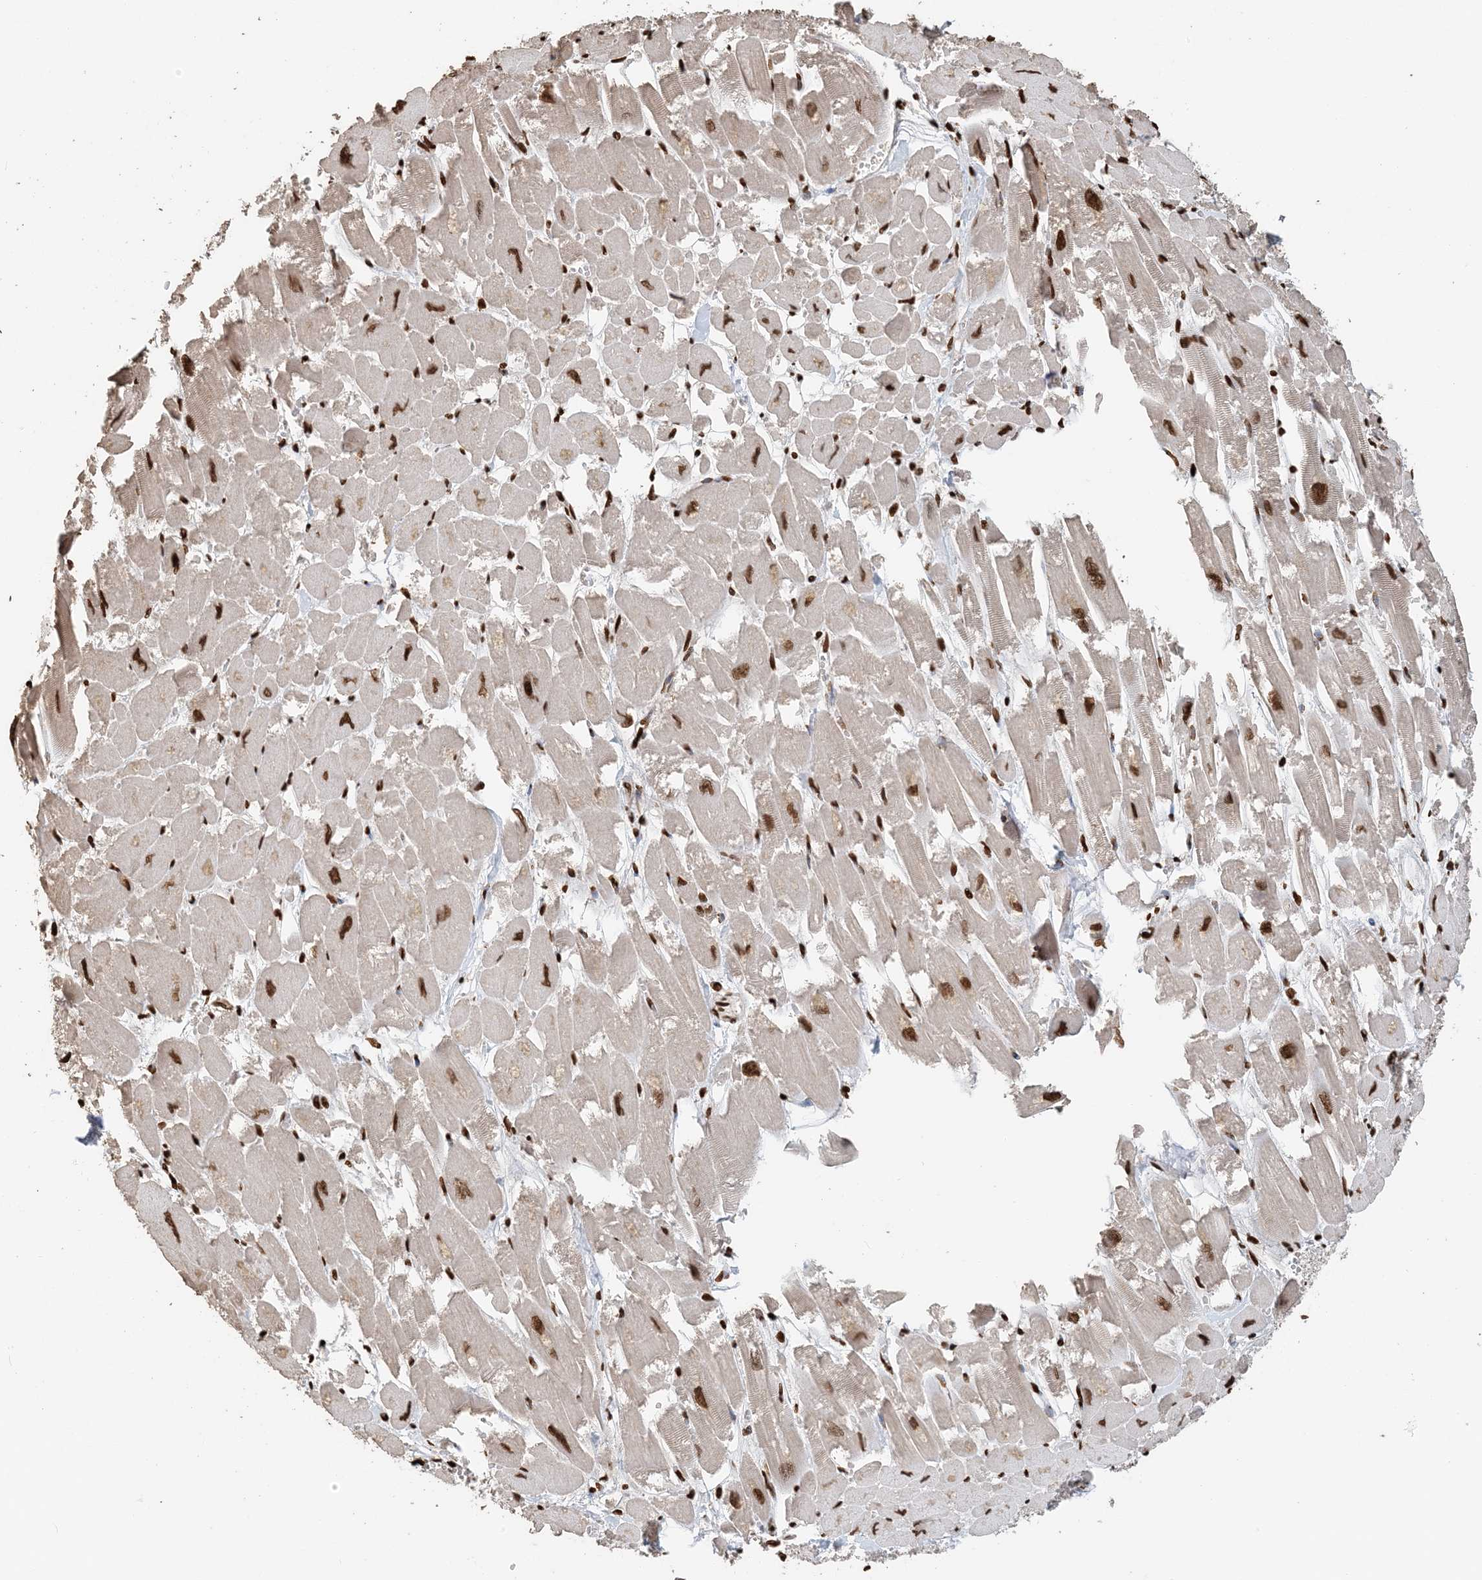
{"staining": {"intensity": "strong", "quantity": "25%-75%", "location": "nuclear"}, "tissue": "heart muscle", "cell_type": "Cardiomyocytes", "image_type": "normal", "snomed": [{"axis": "morphology", "description": "Normal tissue, NOS"}, {"axis": "topography", "description": "Heart"}], "caption": "Cardiomyocytes display strong nuclear expression in approximately 25%-75% of cells in unremarkable heart muscle.", "gene": "H3", "patient": {"sex": "male", "age": 54}}